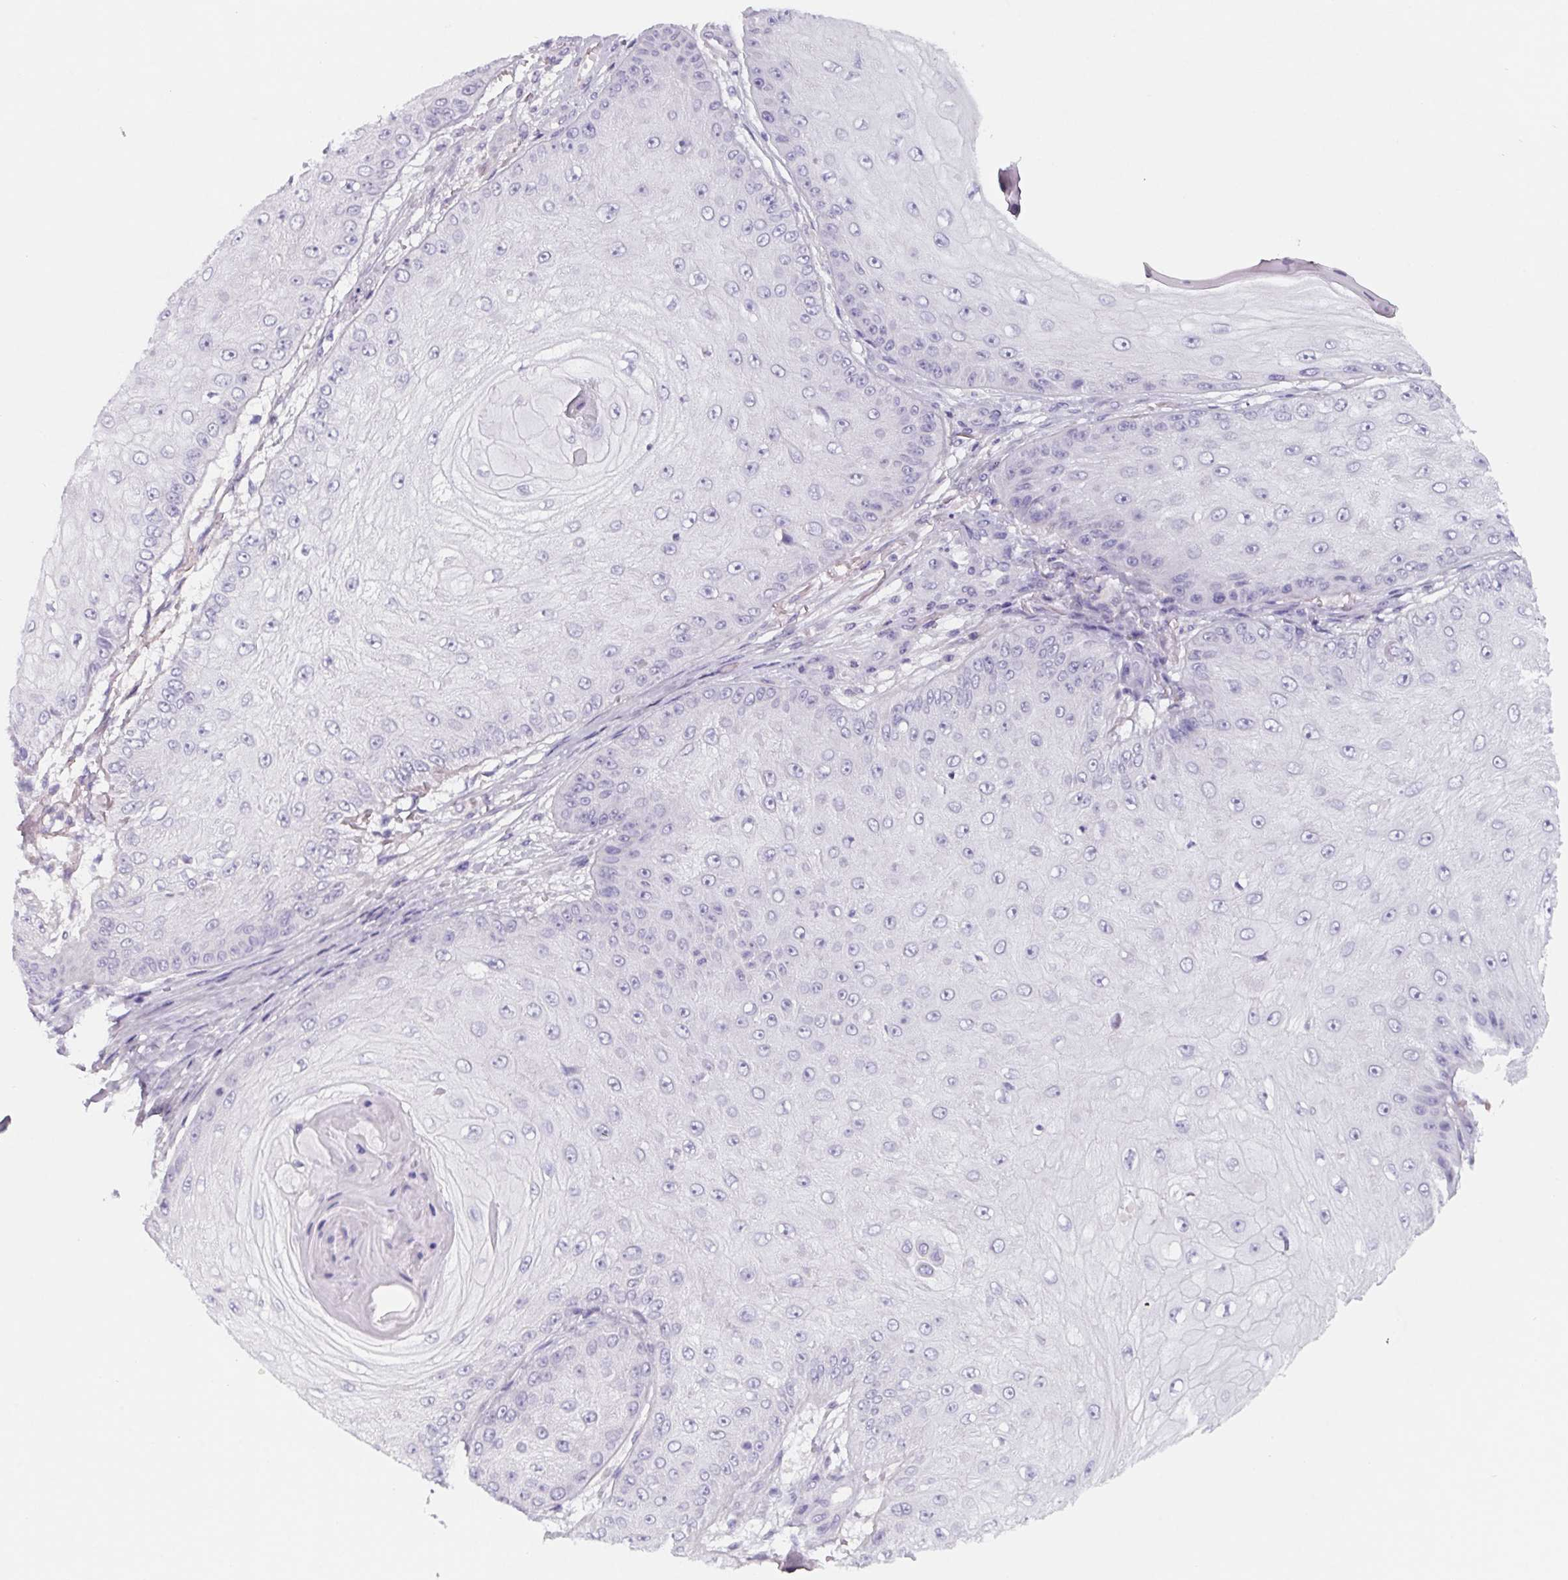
{"staining": {"intensity": "negative", "quantity": "none", "location": "none"}, "tissue": "skin cancer", "cell_type": "Tumor cells", "image_type": "cancer", "snomed": [{"axis": "morphology", "description": "Squamous cell carcinoma, NOS"}, {"axis": "topography", "description": "Skin"}], "caption": "IHC micrograph of neoplastic tissue: skin squamous cell carcinoma stained with DAB (3,3'-diaminobenzidine) demonstrates no significant protein expression in tumor cells.", "gene": "LPA", "patient": {"sex": "male", "age": 70}}